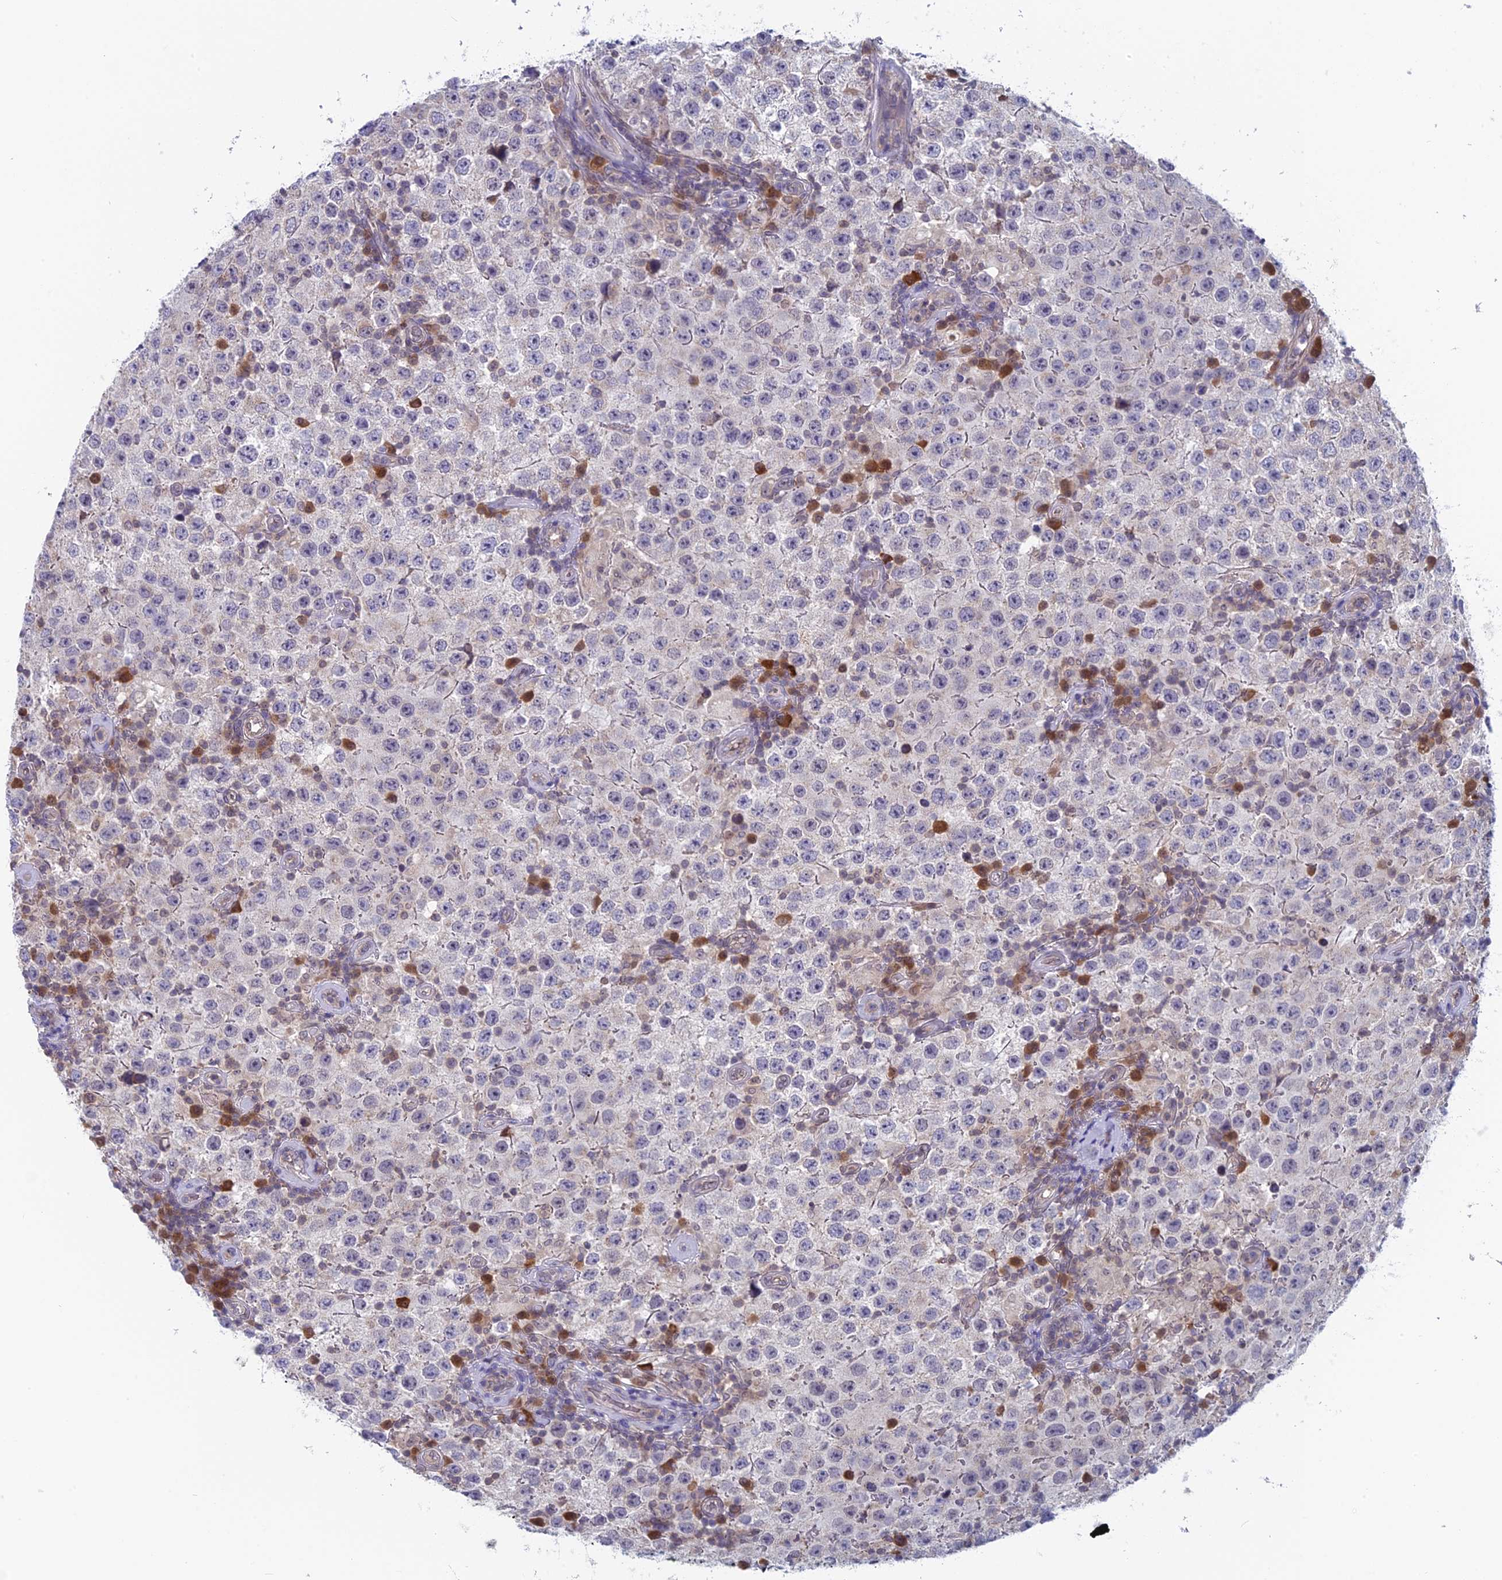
{"staining": {"intensity": "negative", "quantity": "none", "location": "none"}, "tissue": "testis cancer", "cell_type": "Tumor cells", "image_type": "cancer", "snomed": [{"axis": "morphology", "description": "Normal tissue, NOS"}, {"axis": "morphology", "description": "Urothelial carcinoma, High grade"}, {"axis": "morphology", "description": "Seminoma, NOS"}, {"axis": "morphology", "description": "Carcinoma, Embryonal, NOS"}, {"axis": "topography", "description": "Urinary bladder"}, {"axis": "topography", "description": "Testis"}], "caption": "Immunohistochemistry (IHC) of human testis cancer reveals no expression in tumor cells. Nuclei are stained in blue.", "gene": "MRI1", "patient": {"sex": "male", "age": 41}}